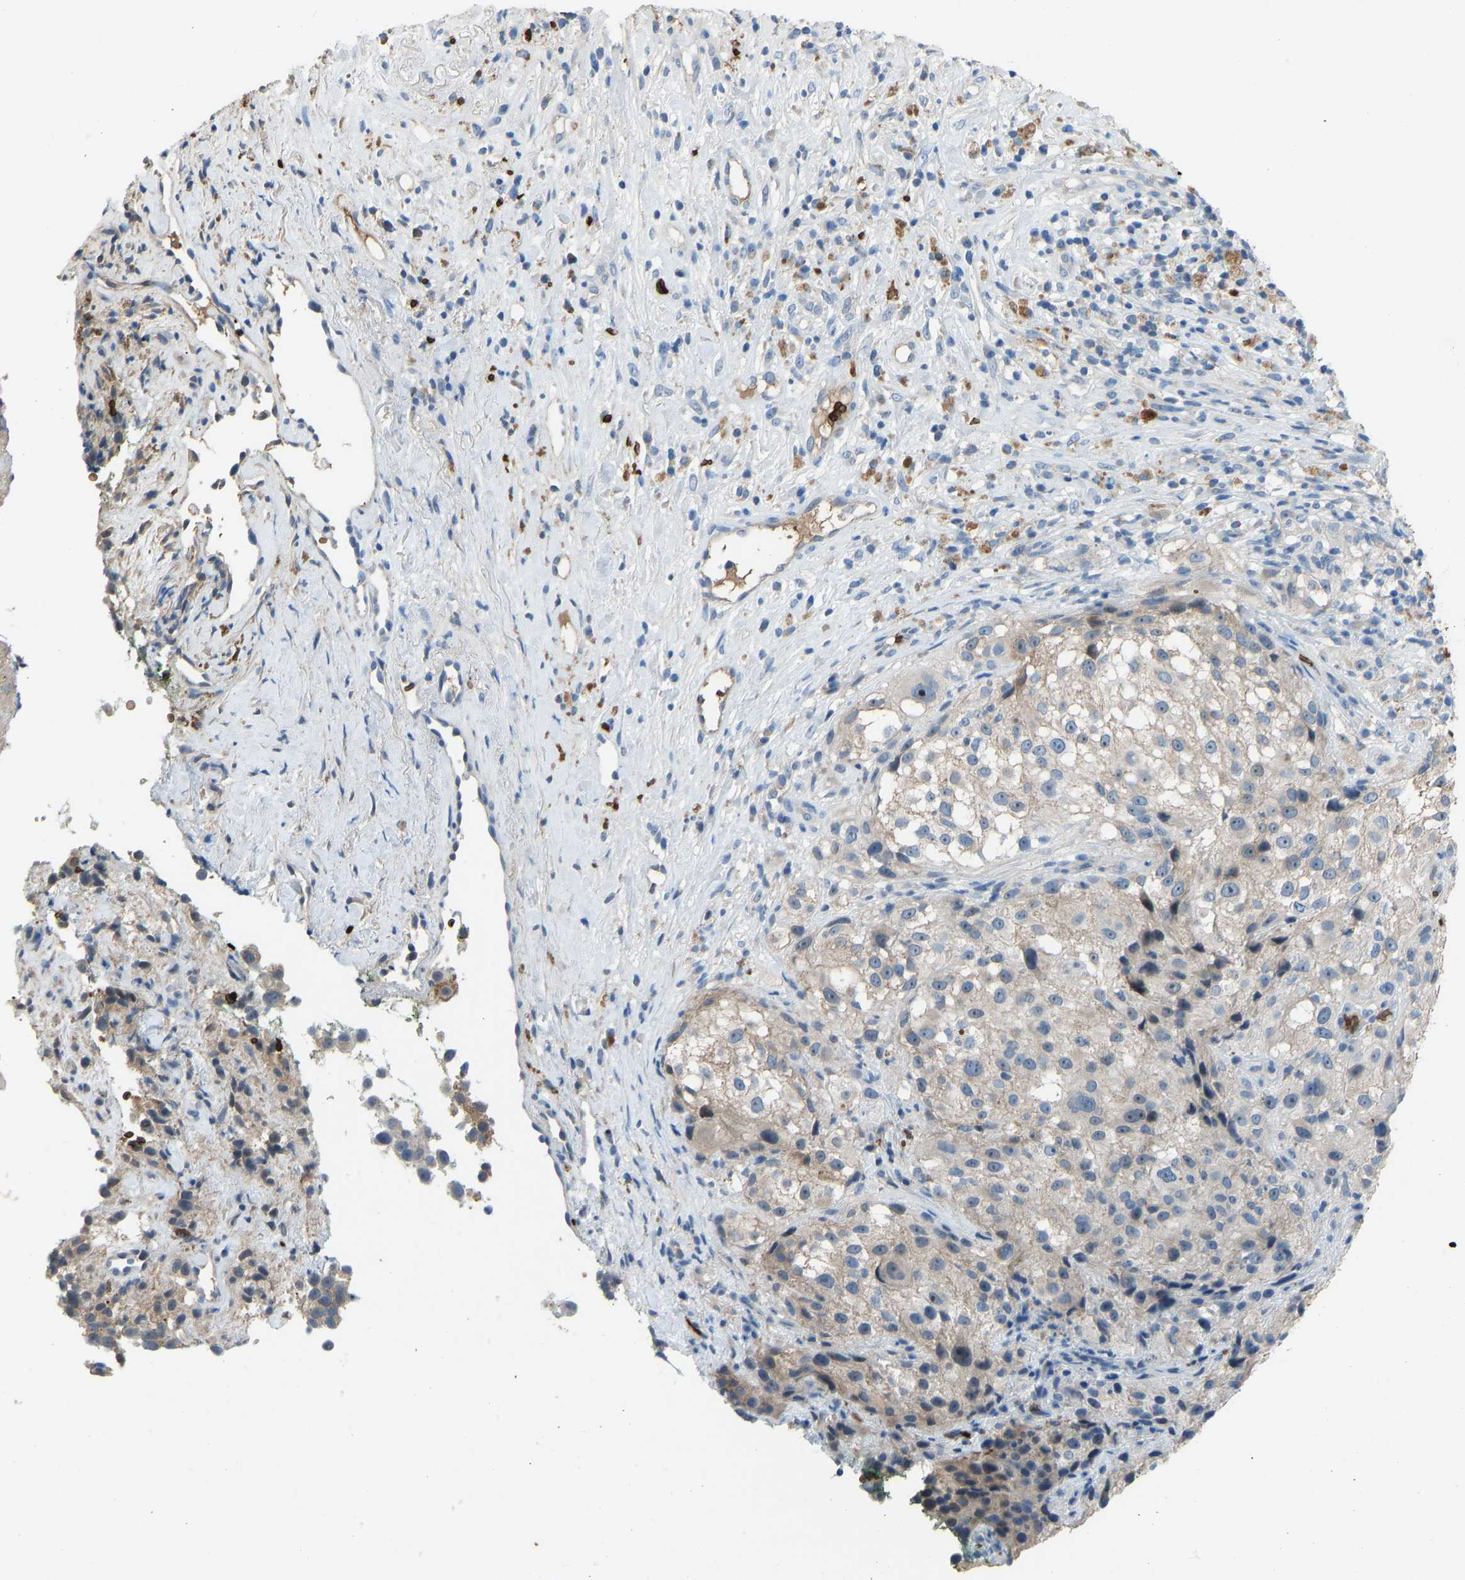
{"staining": {"intensity": "negative", "quantity": "none", "location": "none"}, "tissue": "melanoma", "cell_type": "Tumor cells", "image_type": "cancer", "snomed": [{"axis": "morphology", "description": "Necrosis, NOS"}, {"axis": "morphology", "description": "Malignant melanoma, NOS"}, {"axis": "topography", "description": "Skin"}], "caption": "Melanoma stained for a protein using immunohistochemistry (IHC) demonstrates no expression tumor cells.", "gene": "PIGS", "patient": {"sex": "female", "age": 87}}